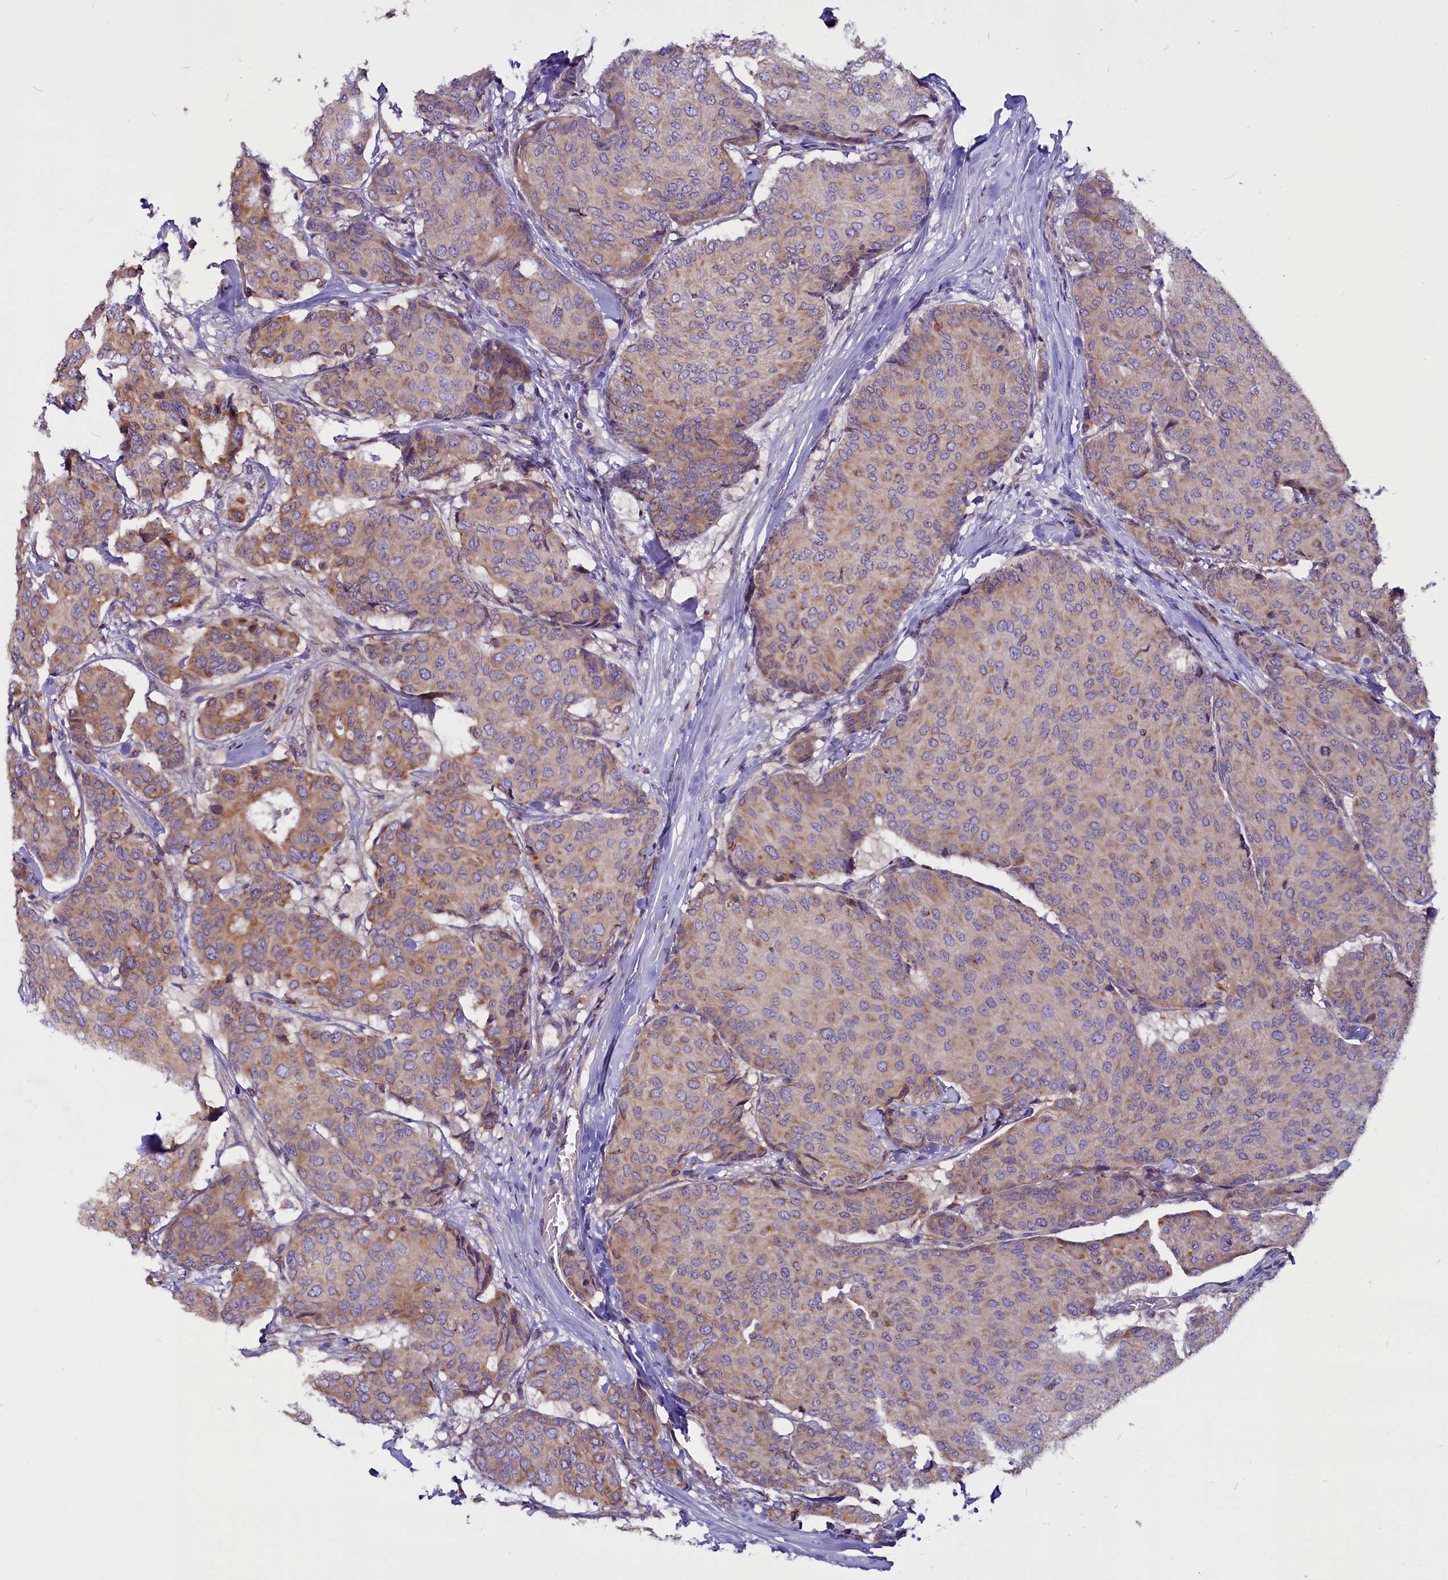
{"staining": {"intensity": "weak", "quantity": "25%-75%", "location": "cytoplasmic/membranous"}, "tissue": "breast cancer", "cell_type": "Tumor cells", "image_type": "cancer", "snomed": [{"axis": "morphology", "description": "Duct carcinoma"}, {"axis": "topography", "description": "Breast"}], "caption": "Breast cancer stained for a protein demonstrates weak cytoplasmic/membranous positivity in tumor cells. (Brightfield microscopy of DAB IHC at high magnification).", "gene": "CEP170", "patient": {"sex": "female", "age": 75}}